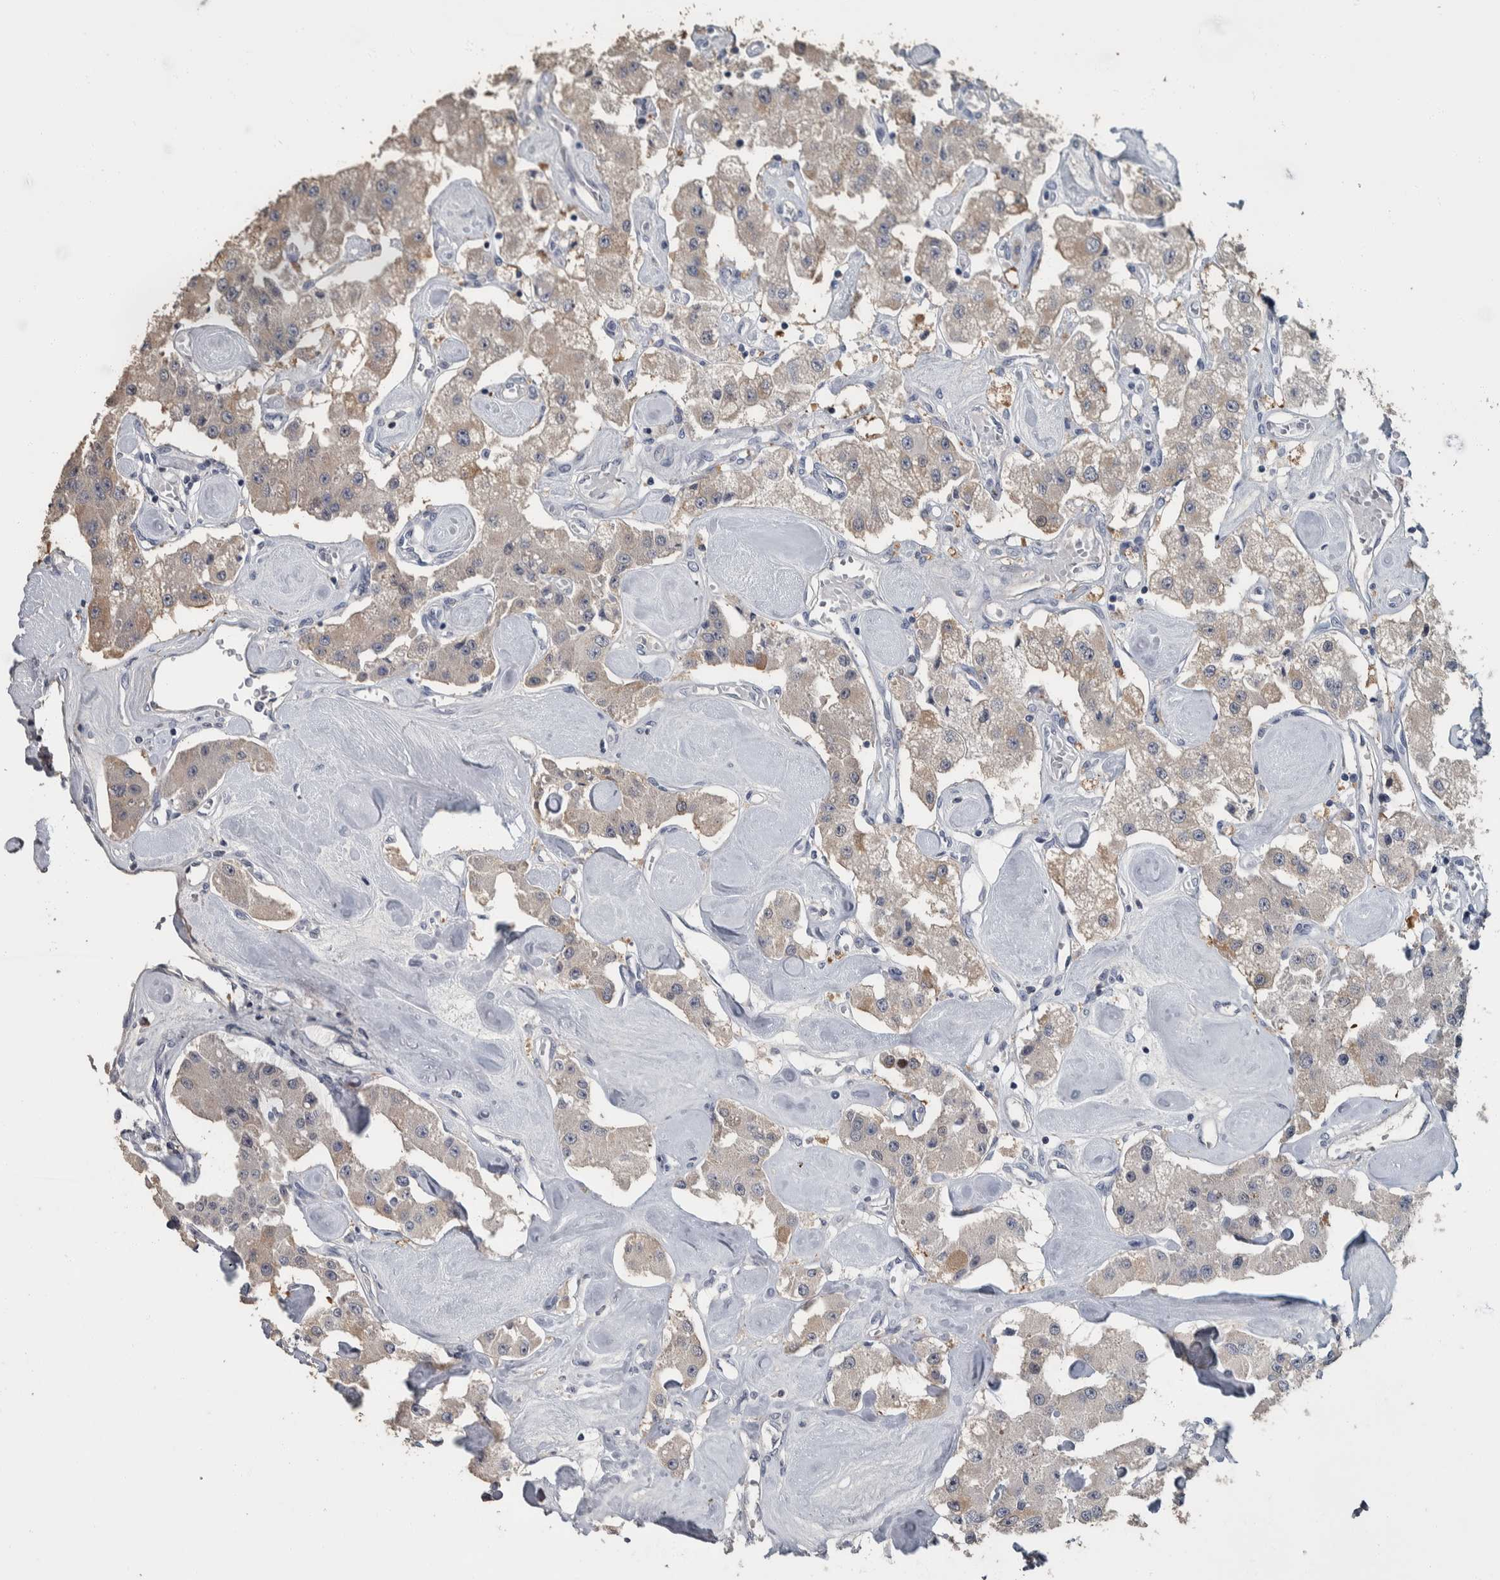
{"staining": {"intensity": "weak", "quantity": "<25%", "location": "cytoplasmic/membranous"}, "tissue": "carcinoid", "cell_type": "Tumor cells", "image_type": "cancer", "snomed": [{"axis": "morphology", "description": "Carcinoid, malignant, NOS"}, {"axis": "topography", "description": "Pancreas"}], "caption": "A micrograph of human carcinoid is negative for staining in tumor cells. (Brightfield microscopy of DAB (3,3'-diaminobenzidine) IHC at high magnification).", "gene": "CAVIN4", "patient": {"sex": "male", "age": 41}}